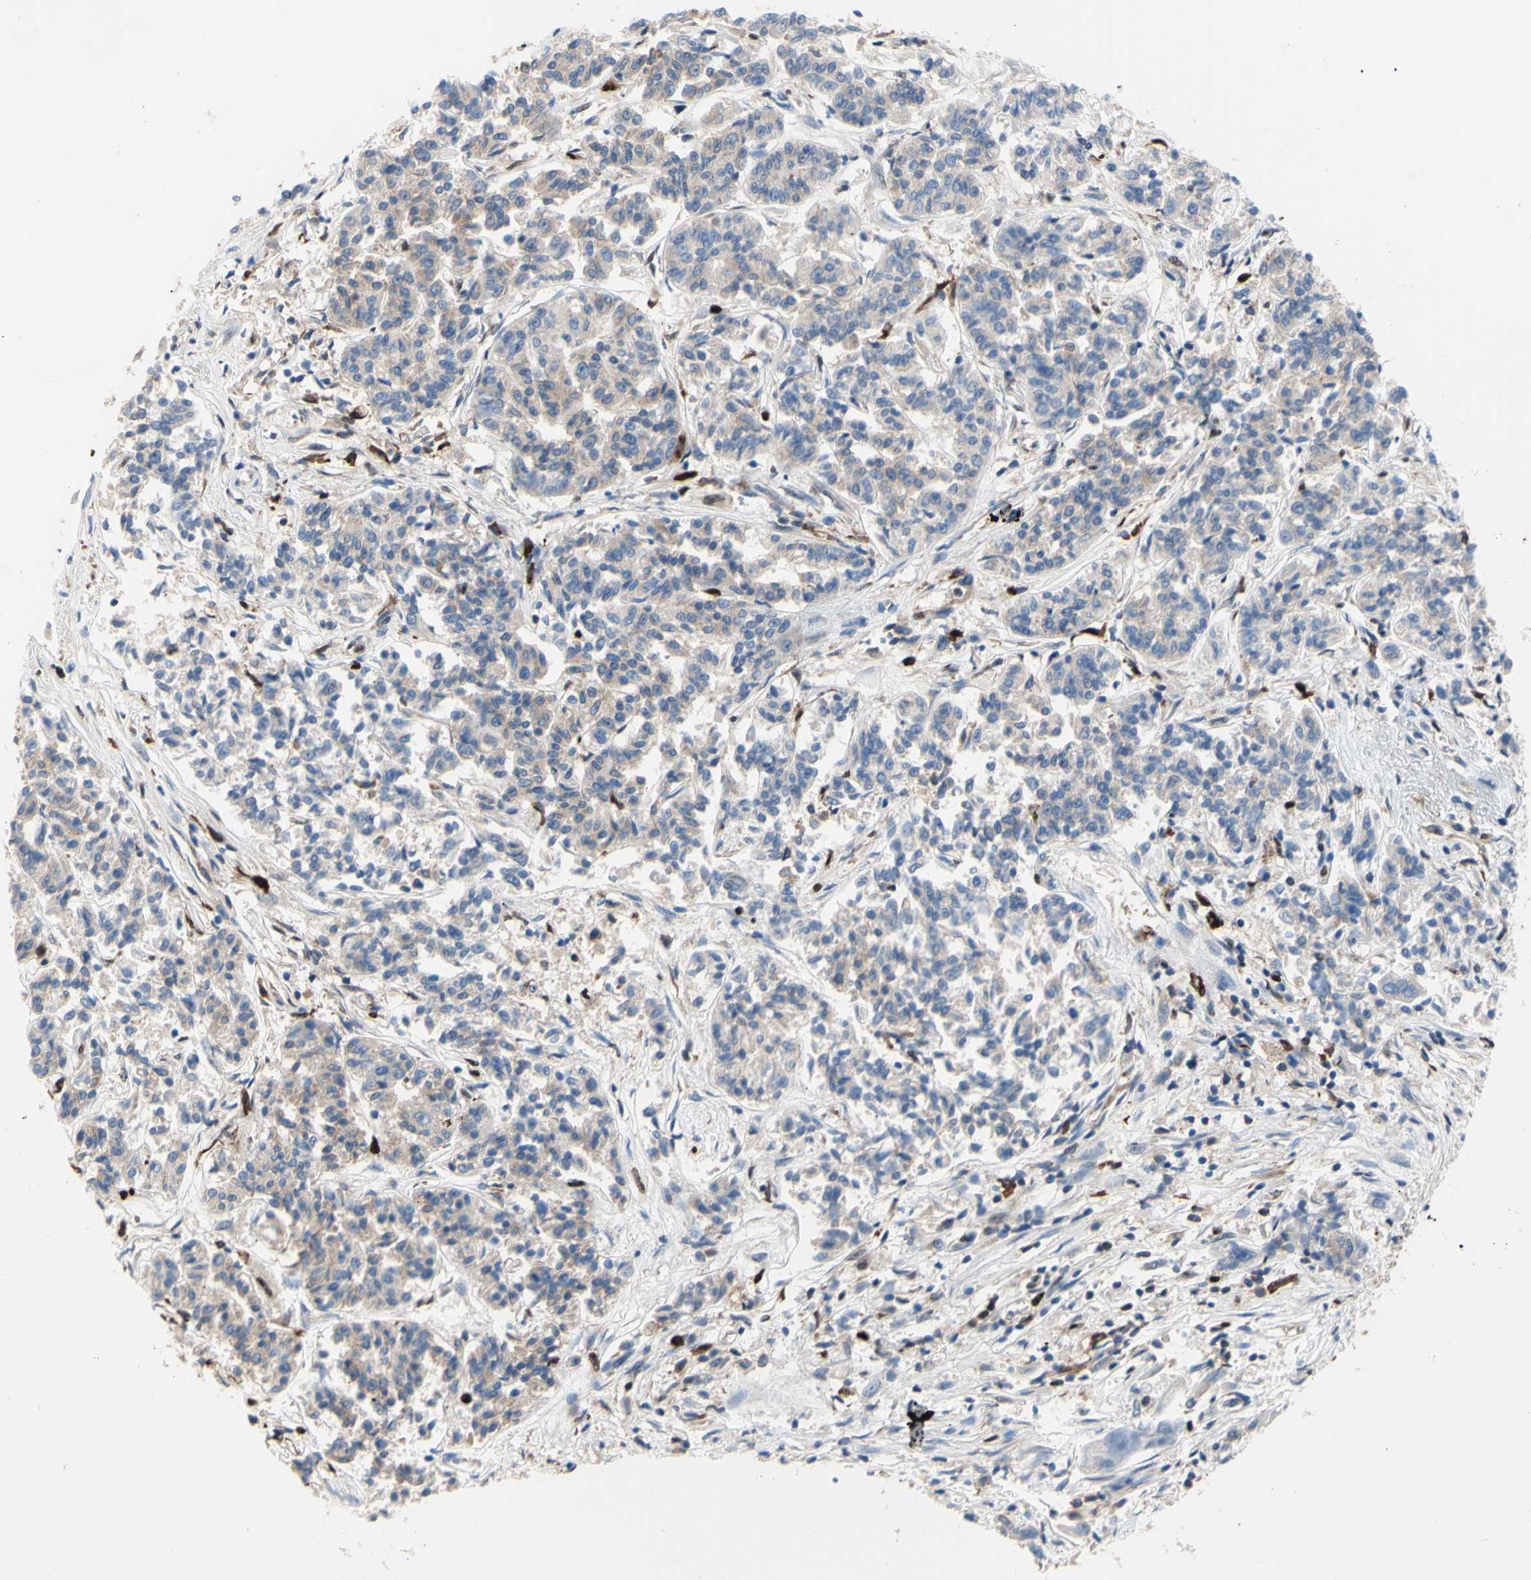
{"staining": {"intensity": "weak", "quantity": ">75%", "location": "cytoplasmic/membranous"}, "tissue": "lung cancer", "cell_type": "Tumor cells", "image_type": "cancer", "snomed": [{"axis": "morphology", "description": "Adenocarcinoma, NOS"}, {"axis": "topography", "description": "Lung"}], "caption": "High-power microscopy captured an immunohistochemistry micrograph of adenocarcinoma (lung), revealing weak cytoplasmic/membranous expression in about >75% of tumor cells.", "gene": "EED", "patient": {"sex": "male", "age": 84}}